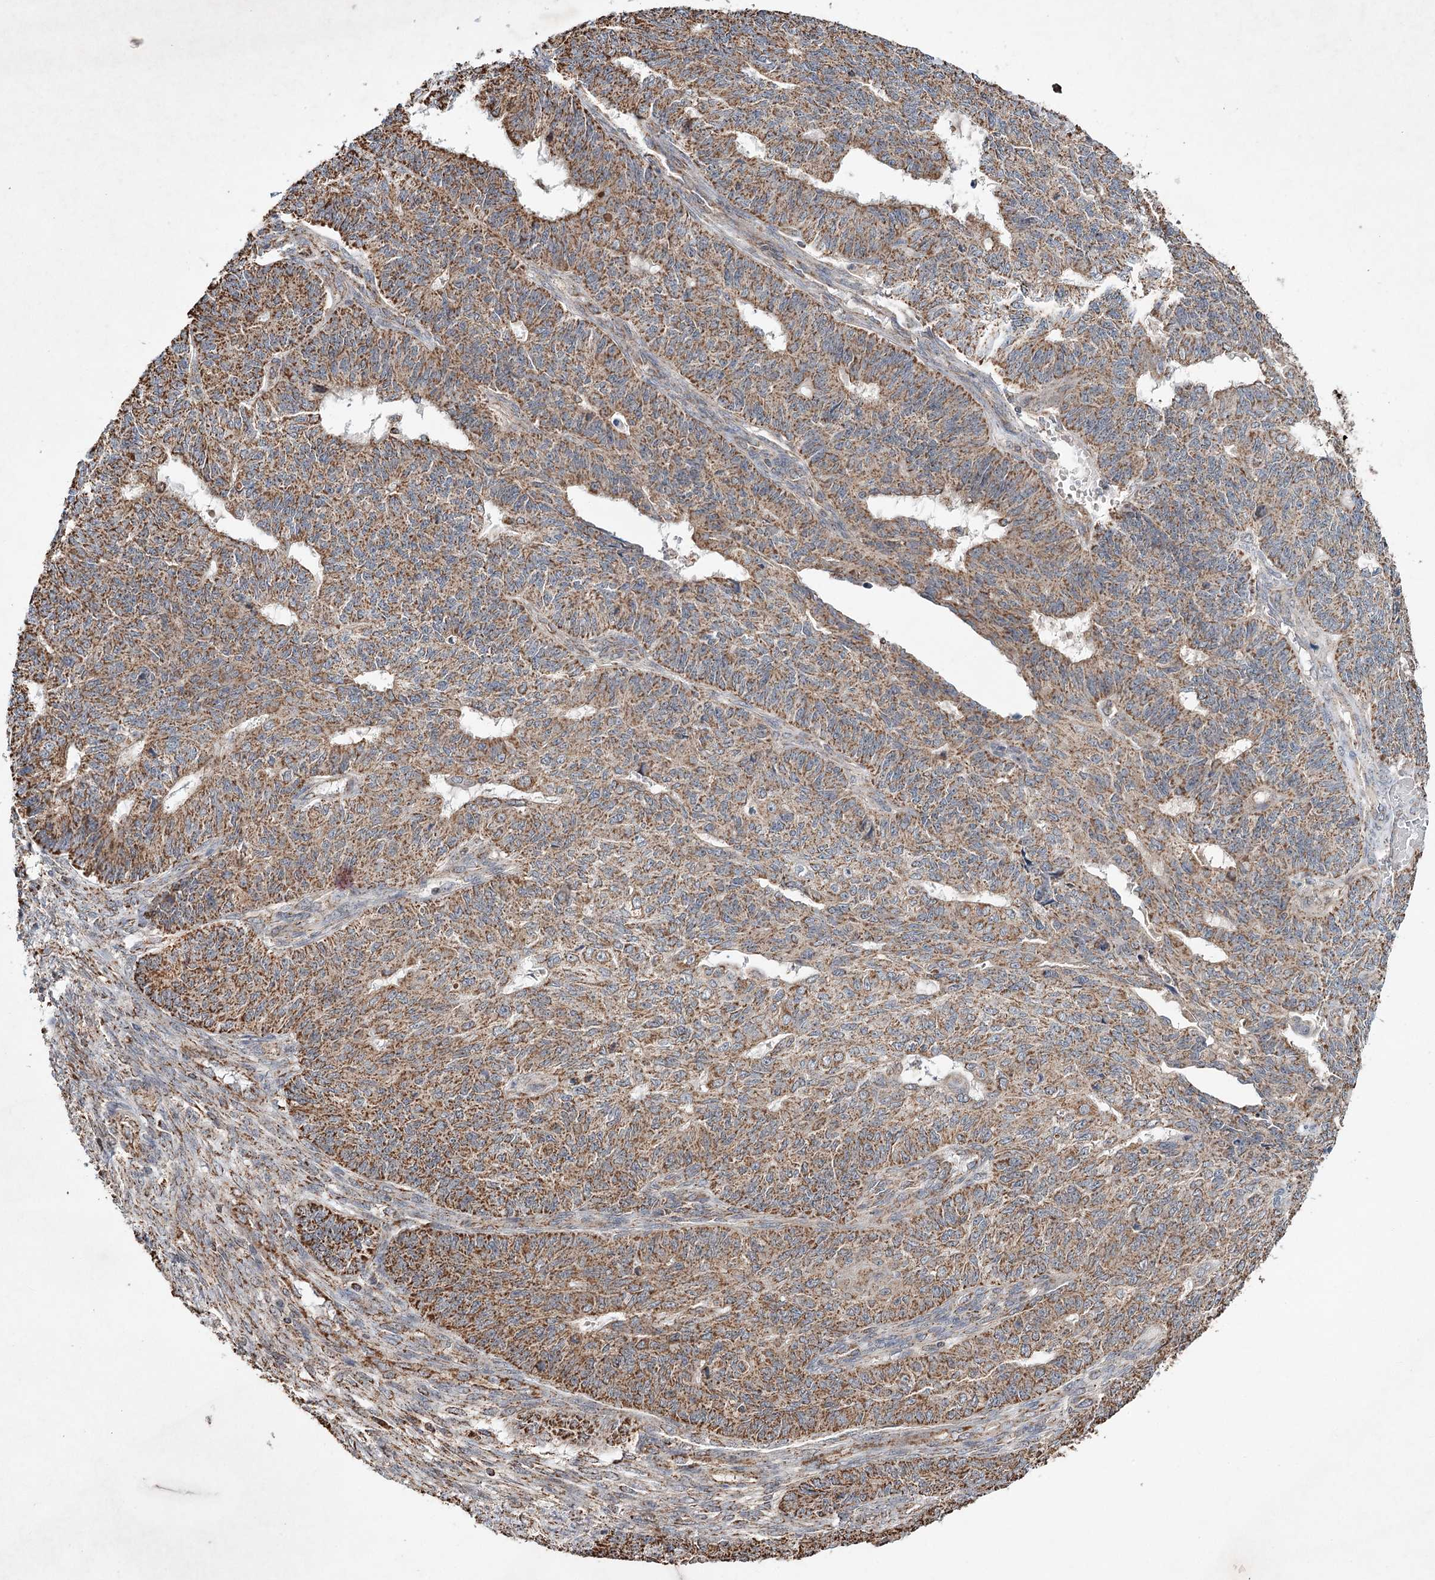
{"staining": {"intensity": "moderate", "quantity": ">75%", "location": "cytoplasmic/membranous"}, "tissue": "endometrial cancer", "cell_type": "Tumor cells", "image_type": "cancer", "snomed": [{"axis": "morphology", "description": "Adenocarcinoma, NOS"}, {"axis": "topography", "description": "Endometrium"}], "caption": "This image shows IHC staining of adenocarcinoma (endometrial), with medium moderate cytoplasmic/membranous positivity in about >75% of tumor cells.", "gene": "PIK3CB", "patient": {"sex": "female", "age": 32}}